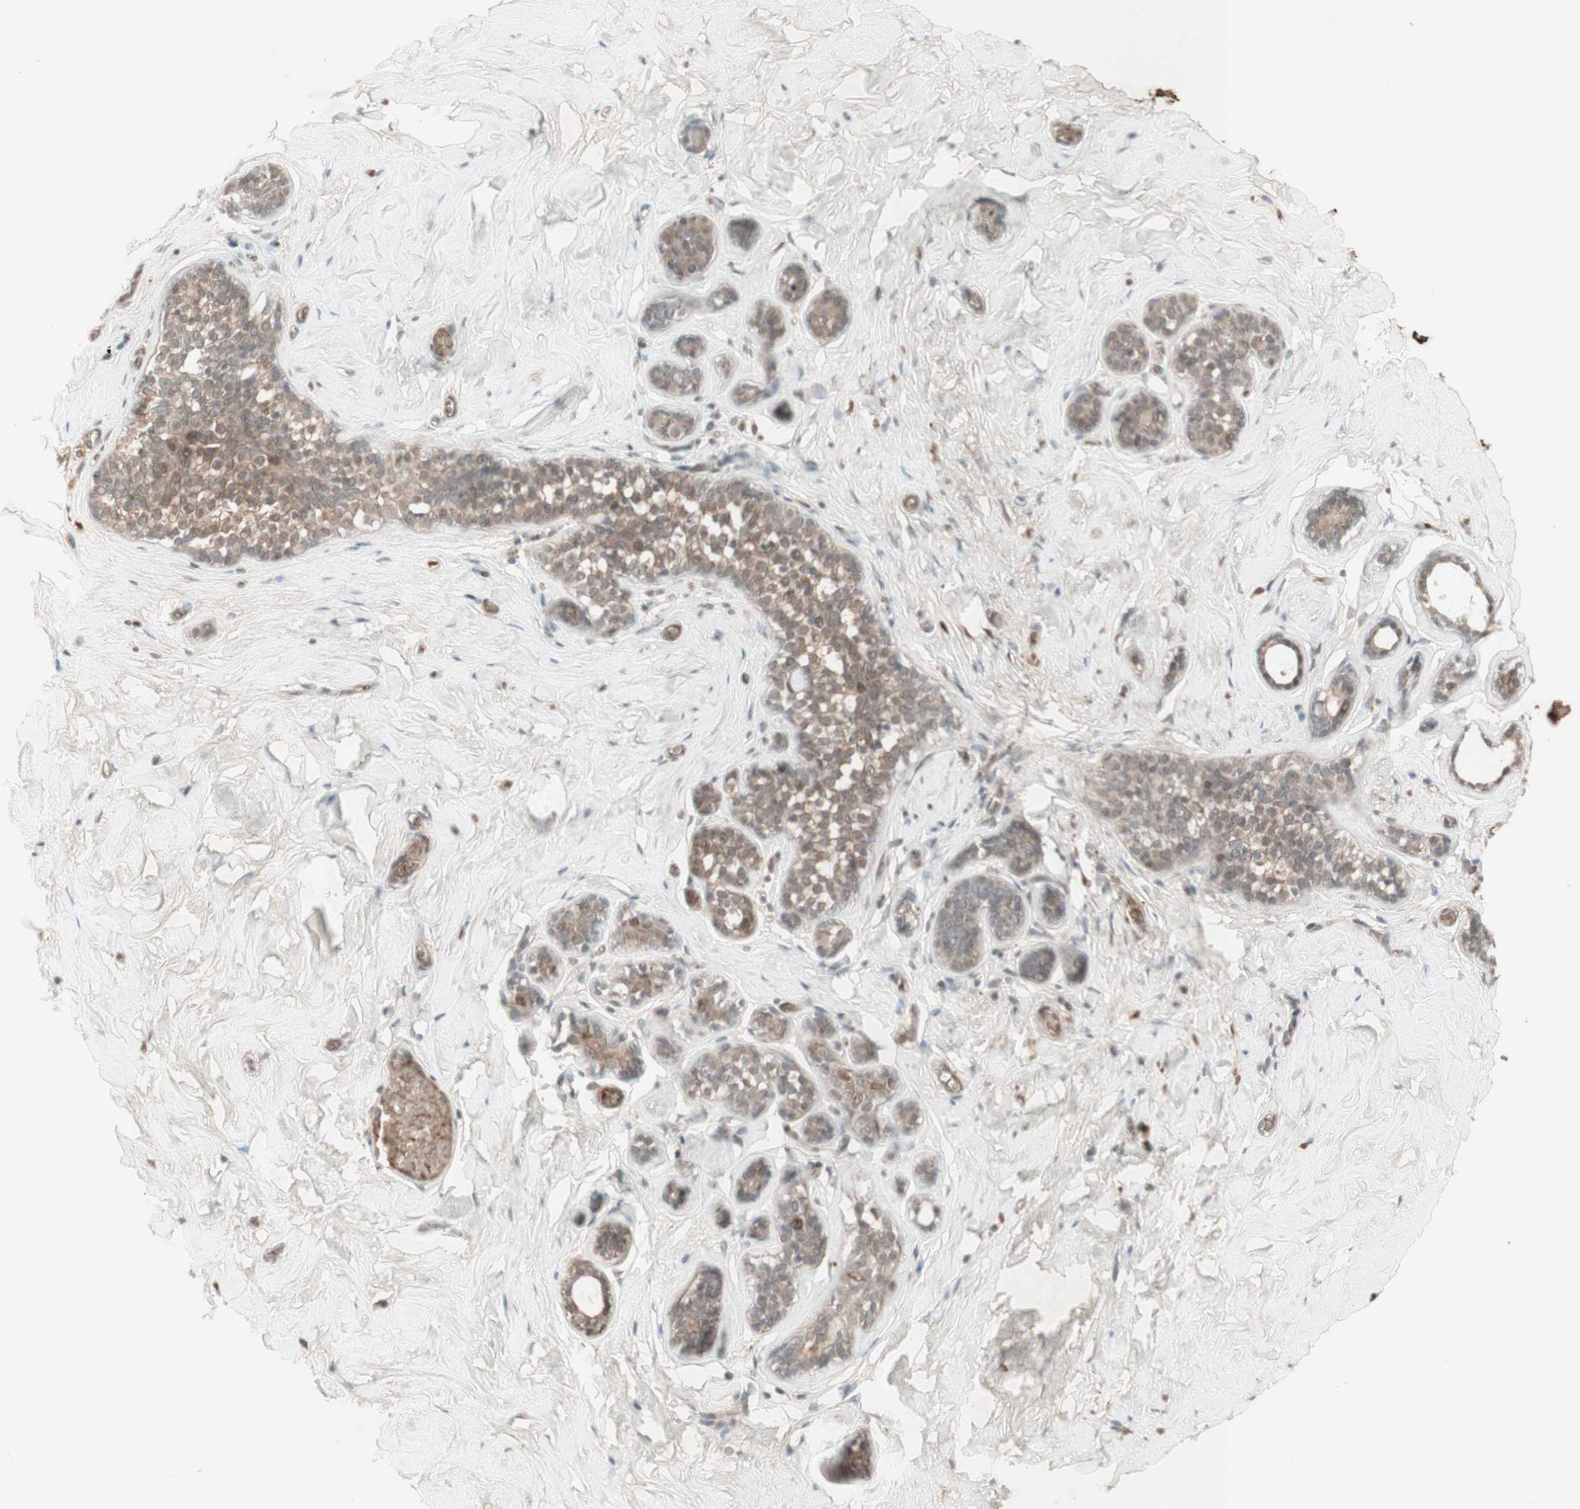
{"staining": {"intensity": "negative", "quantity": "none", "location": "none"}, "tissue": "breast", "cell_type": "Adipocytes", "image_type": "normal", "snomed": [{"axis": "morphology", "description": "Normal tissue, NOS"}, {"axis": "topography", "description": "Breast"}], "caption": "The IHC image has no significant expression in adipocytes of breast. (DAB immunohistochemistry with hematoxylin counter stain).", "gene": "MSH6", "patient": {"sex": "female", "age": 75}}